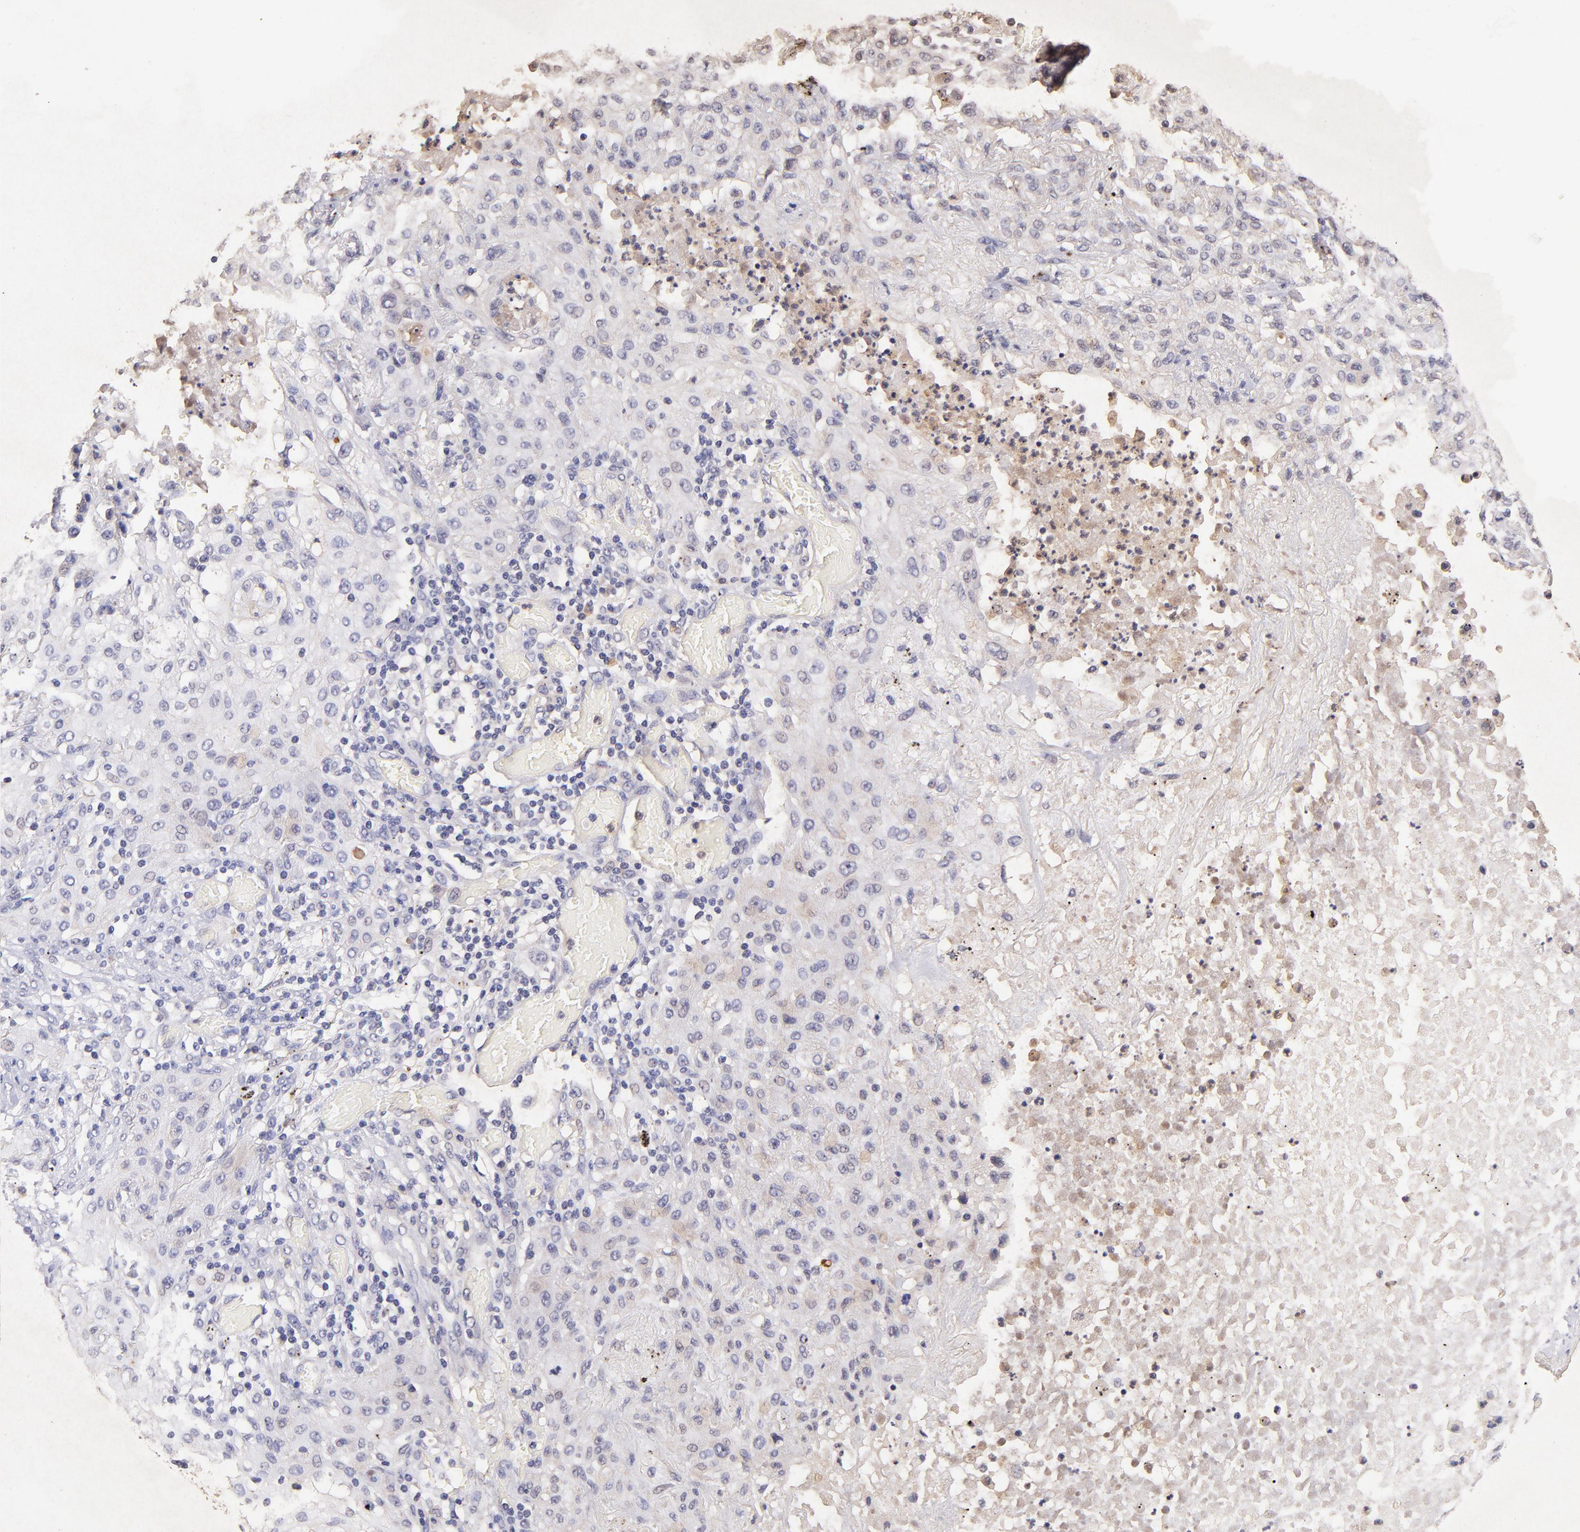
{"staining": {"intensity": "negative", "quantity": "none", "location": "none"}, "tissue": "lung cancer", "cell_type": "Tumor cells", "image_type": "cancer", "snomed": [{"axis": "morphology", "description": "Squamous cell carcinoma, NOS"}, {"axis": "topography", "description": "Lung"}], "caption": "The immunohistochemistry (IHC) micrograph has no significant positivity in tumor cells of squamous cell carcinoma (lung) tissue. (IHC, brightfield microscopy, high magnification).", "gene": "RNASEL", "patient": {"sex": "female", "age": 47}}